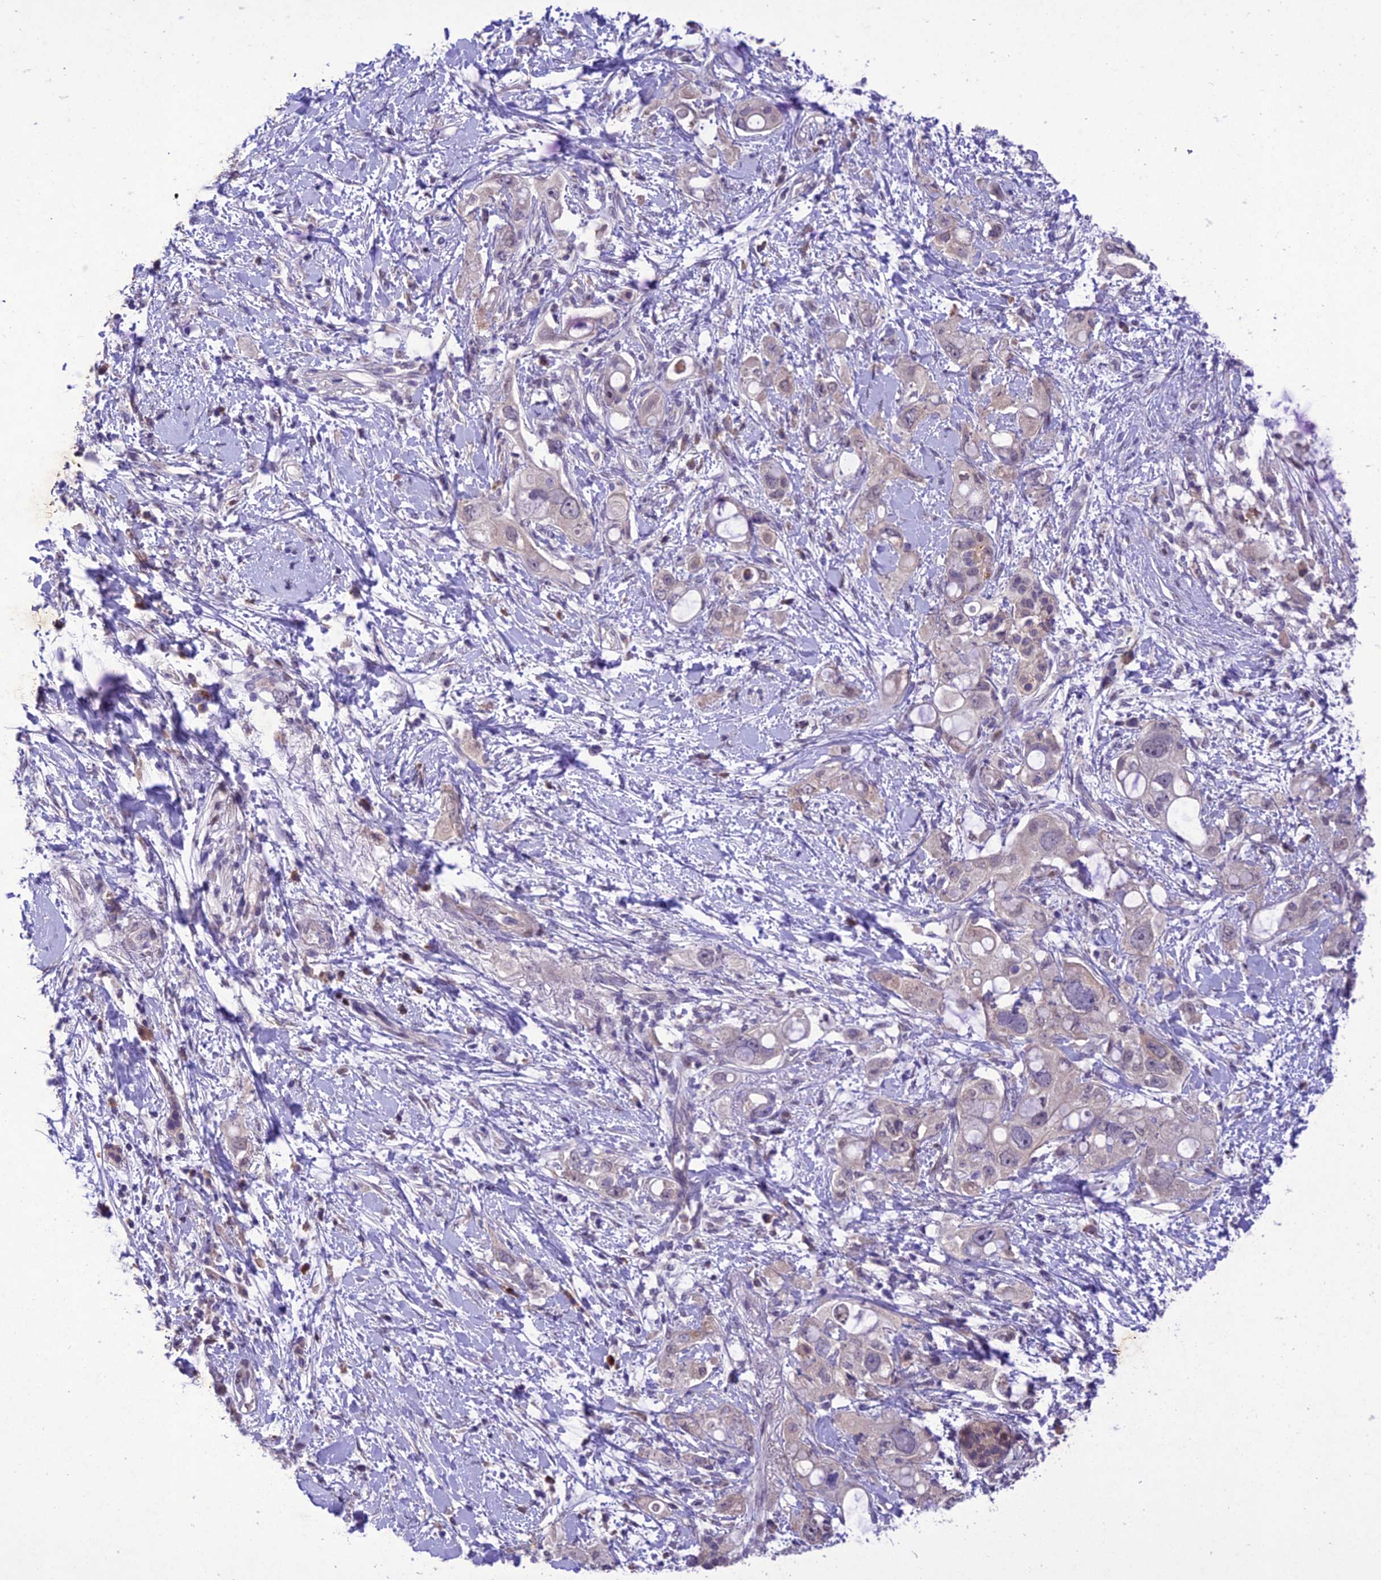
{"staining": {"intensity": "negative", "quantity": "none", "location": "none"}, "tissue": "pancreatic cancer", "cell_type": "Tumor cells", "image_type": "cancer", "snomed": [{"axis": "morphology", "description": "Adenocarcinoma, NOS"}, {"axis": "topography", "description": "Pancreas"}], "caption": "DAB immunohistochemical staining of human pancreatic adenocarcinoma exhibits no significant expression in tumor cells.", "gene": "ANKRD52", "patient": {"sex": "female", "age": 56}}